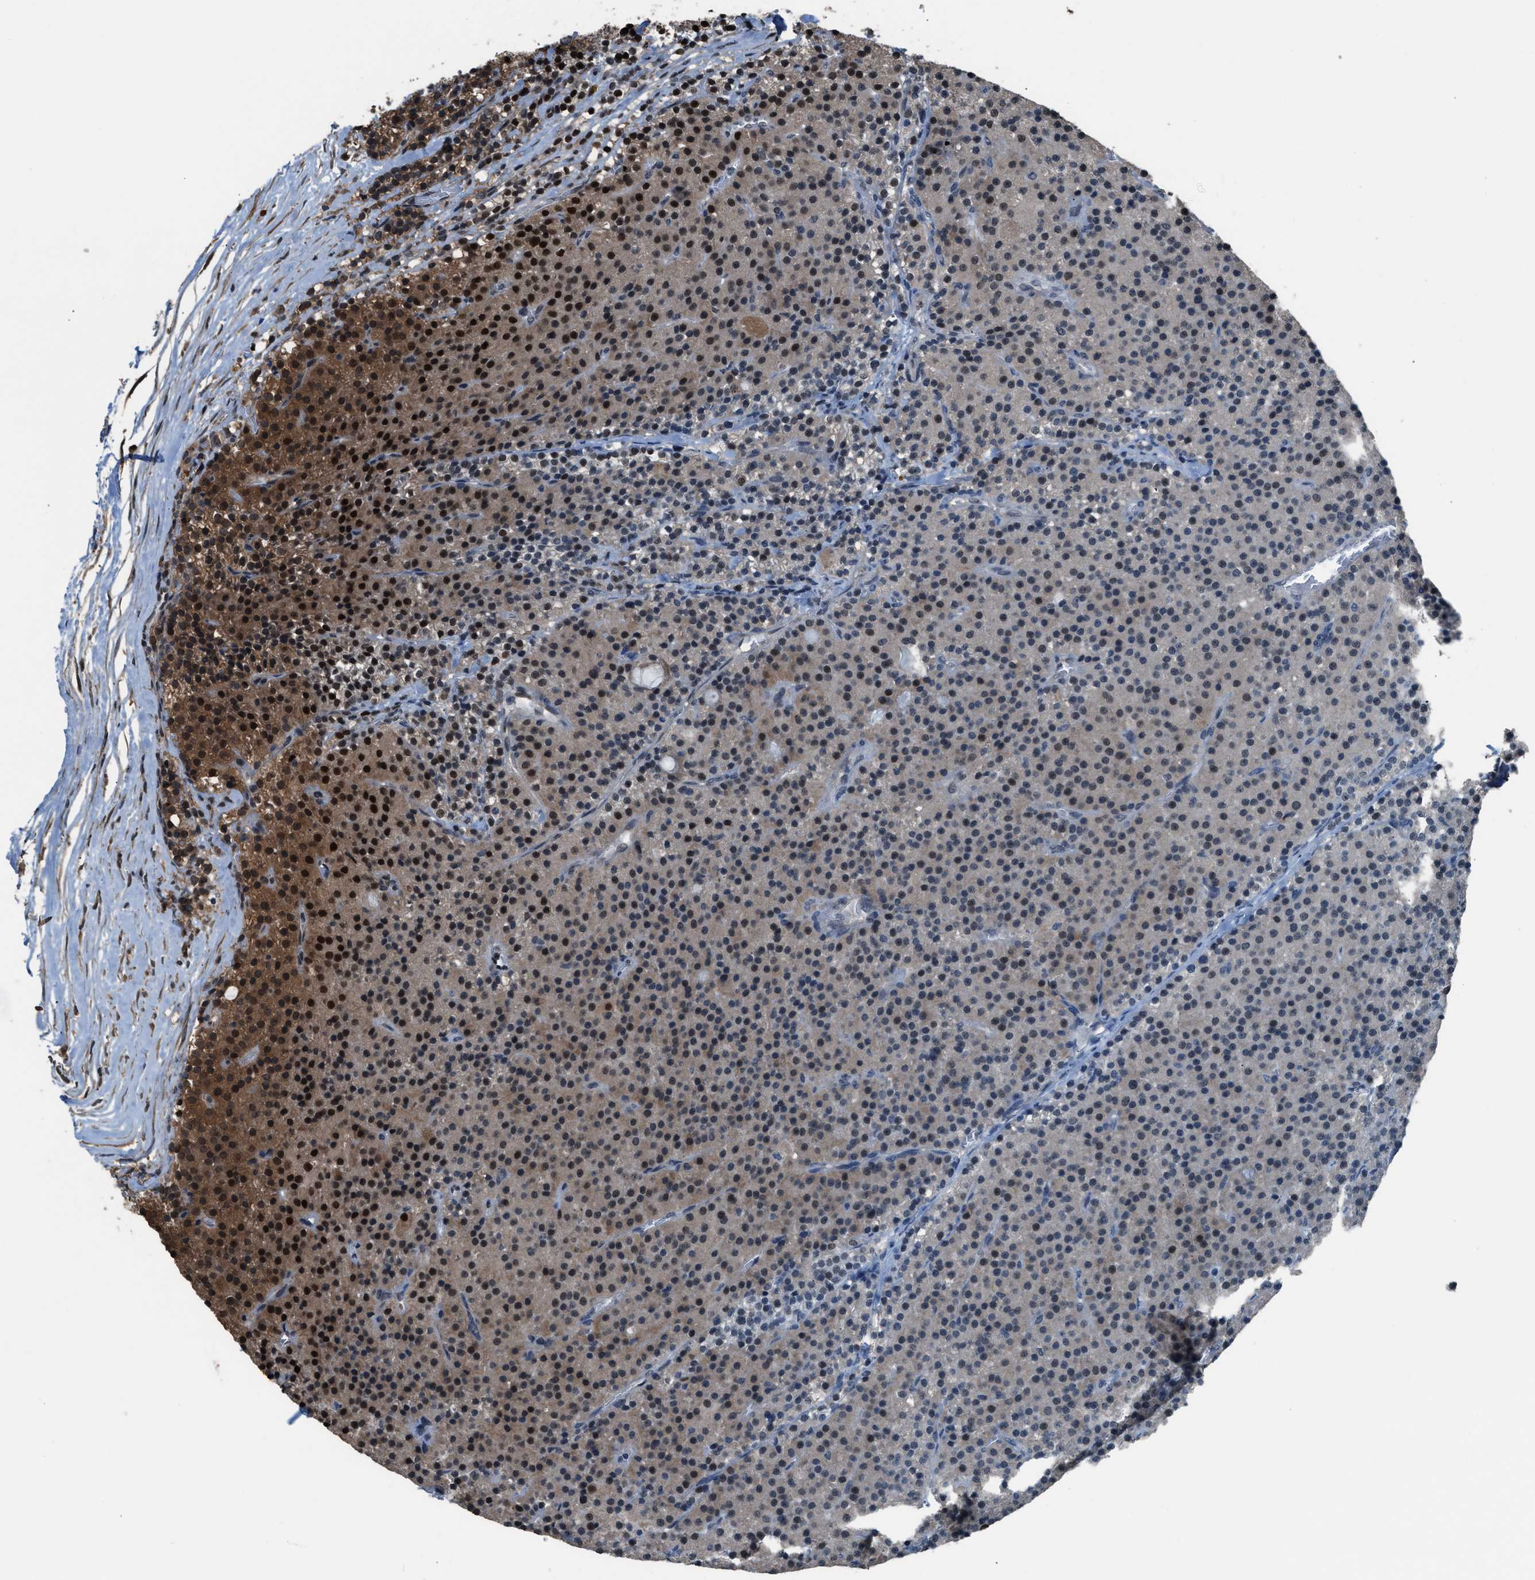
{"staining": {"intensity": "strong", "quantity": "25%-75%", "location": "cytoplasmic/membranous,nuclear"}, "tissue": "parathyroid gland", "cell_type": "Glandular cells", "image_type": "normal", "snomed": [{"axis": "morphology", "description": "Normal tissue, NOS"}, {"axis": "morphology", "description": "Adenoma, NOS"}, {"axis": "topography", "description": "Parathyroid gland"}], "caption": "Protein expression analysis of benign human parathyroid gland reveals strong cytoplasmic/membranous,nuclear positivity in approximately 25%-75% of glandular cells.", "gene": "KPNA6", "patient": {"sex": "male", "age": 75}}